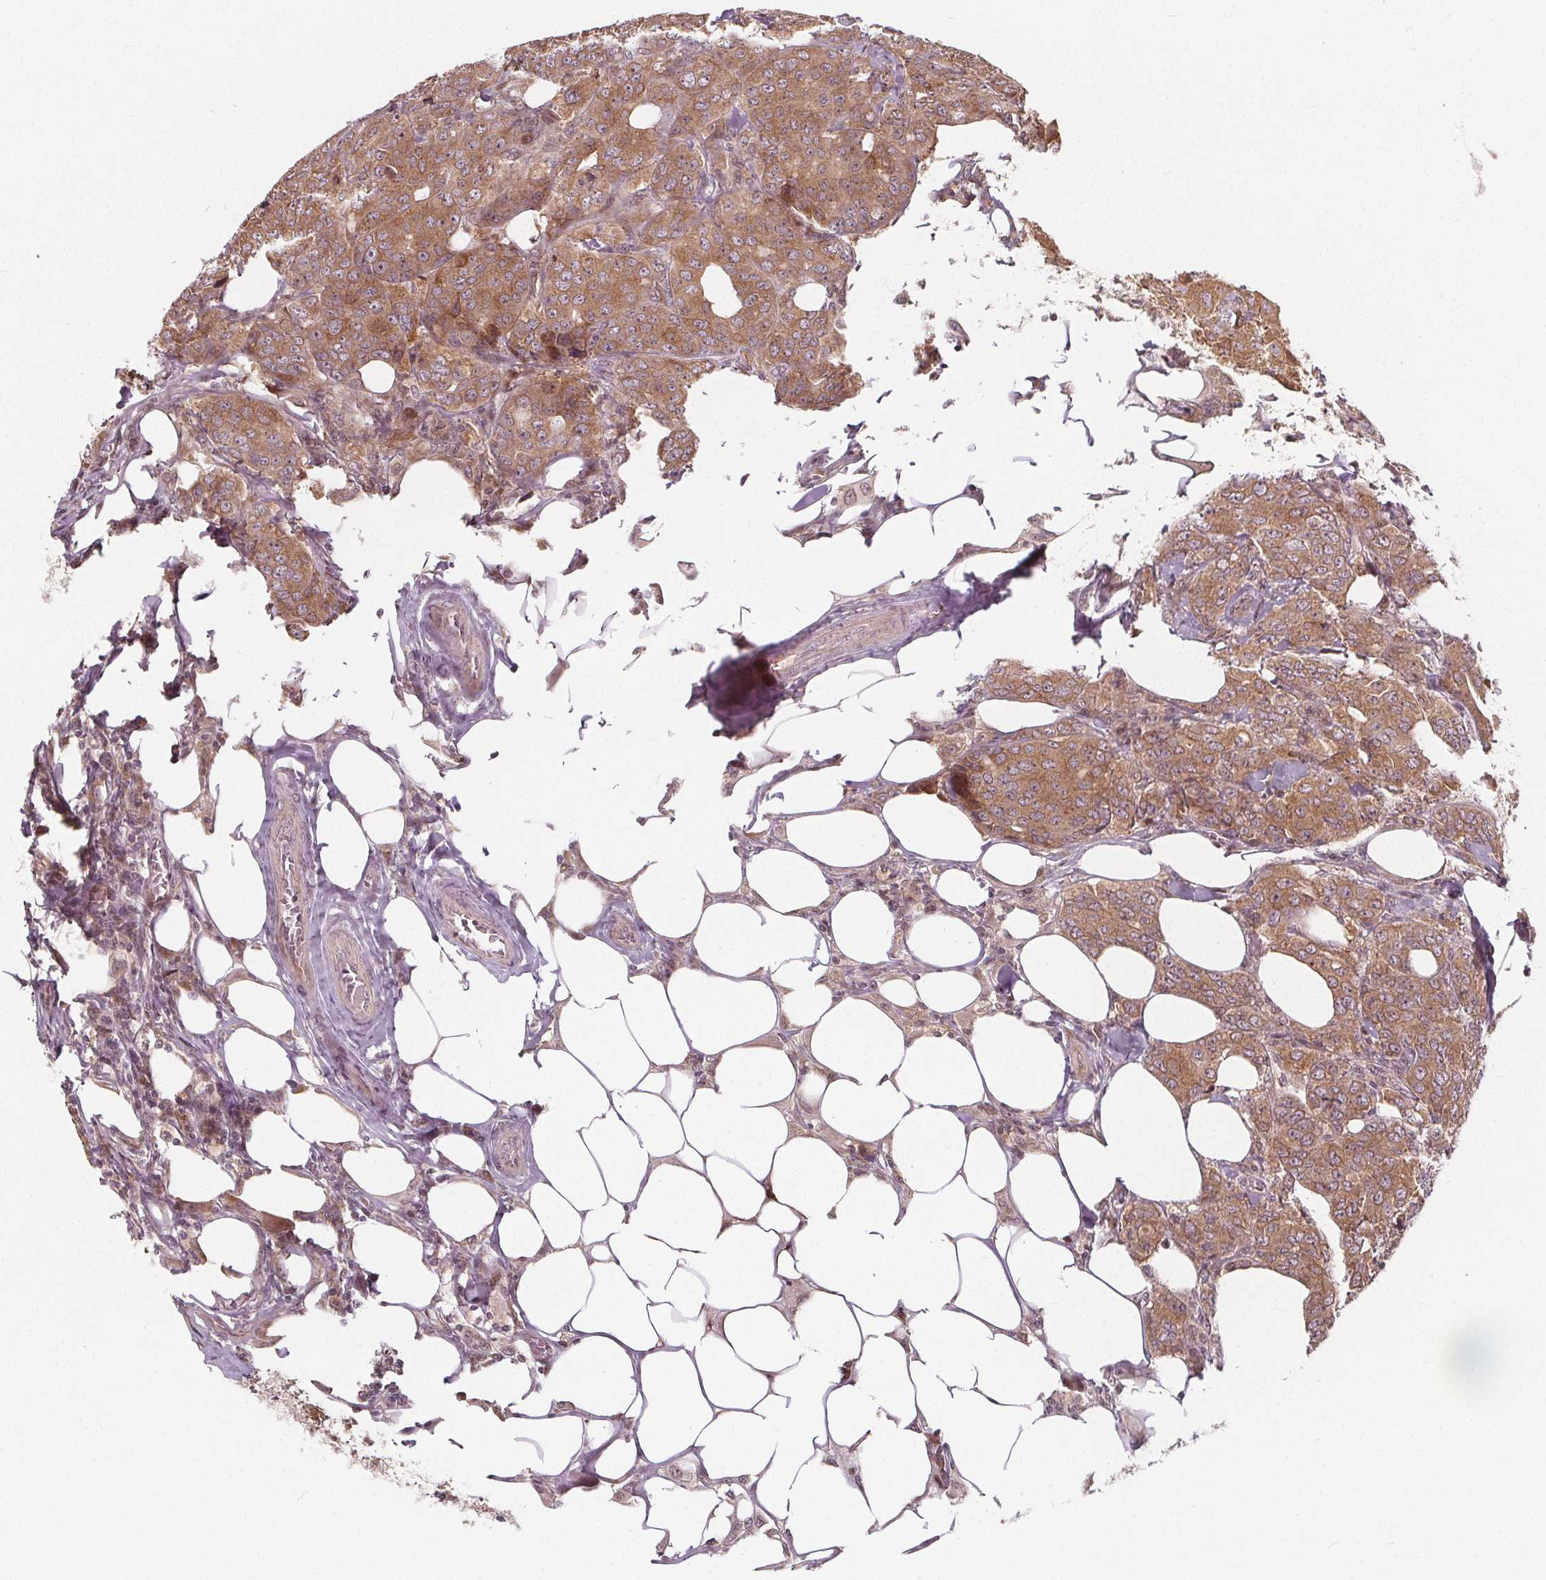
{"staining": {"intensity": "moderate", "quantity": ">75%", "location": "cytoplasmic/membranous"}, "tissue": "breast cancer", "cell_type": "Tumor cells", "image_type": "cancer", "snomed": [{"axis": "morphology", "description": "Duct carcinoma"}, {"axis": "topography", "description": "Breast"}], "caption": "Protein staining of invasive ductal carcinoma (breast) tissue demonstrates moderate cytoplasmic/membranous positivity in approximately >75% of tumor cells. The staining was performed using DAB (3,3'-diaminobenzidine), with brown indicating positive protein expression. Nuclei are stained blue with hematoxylin.", "gene": "AKT1S1", "patient": {"sex": "female", "age": 43}}